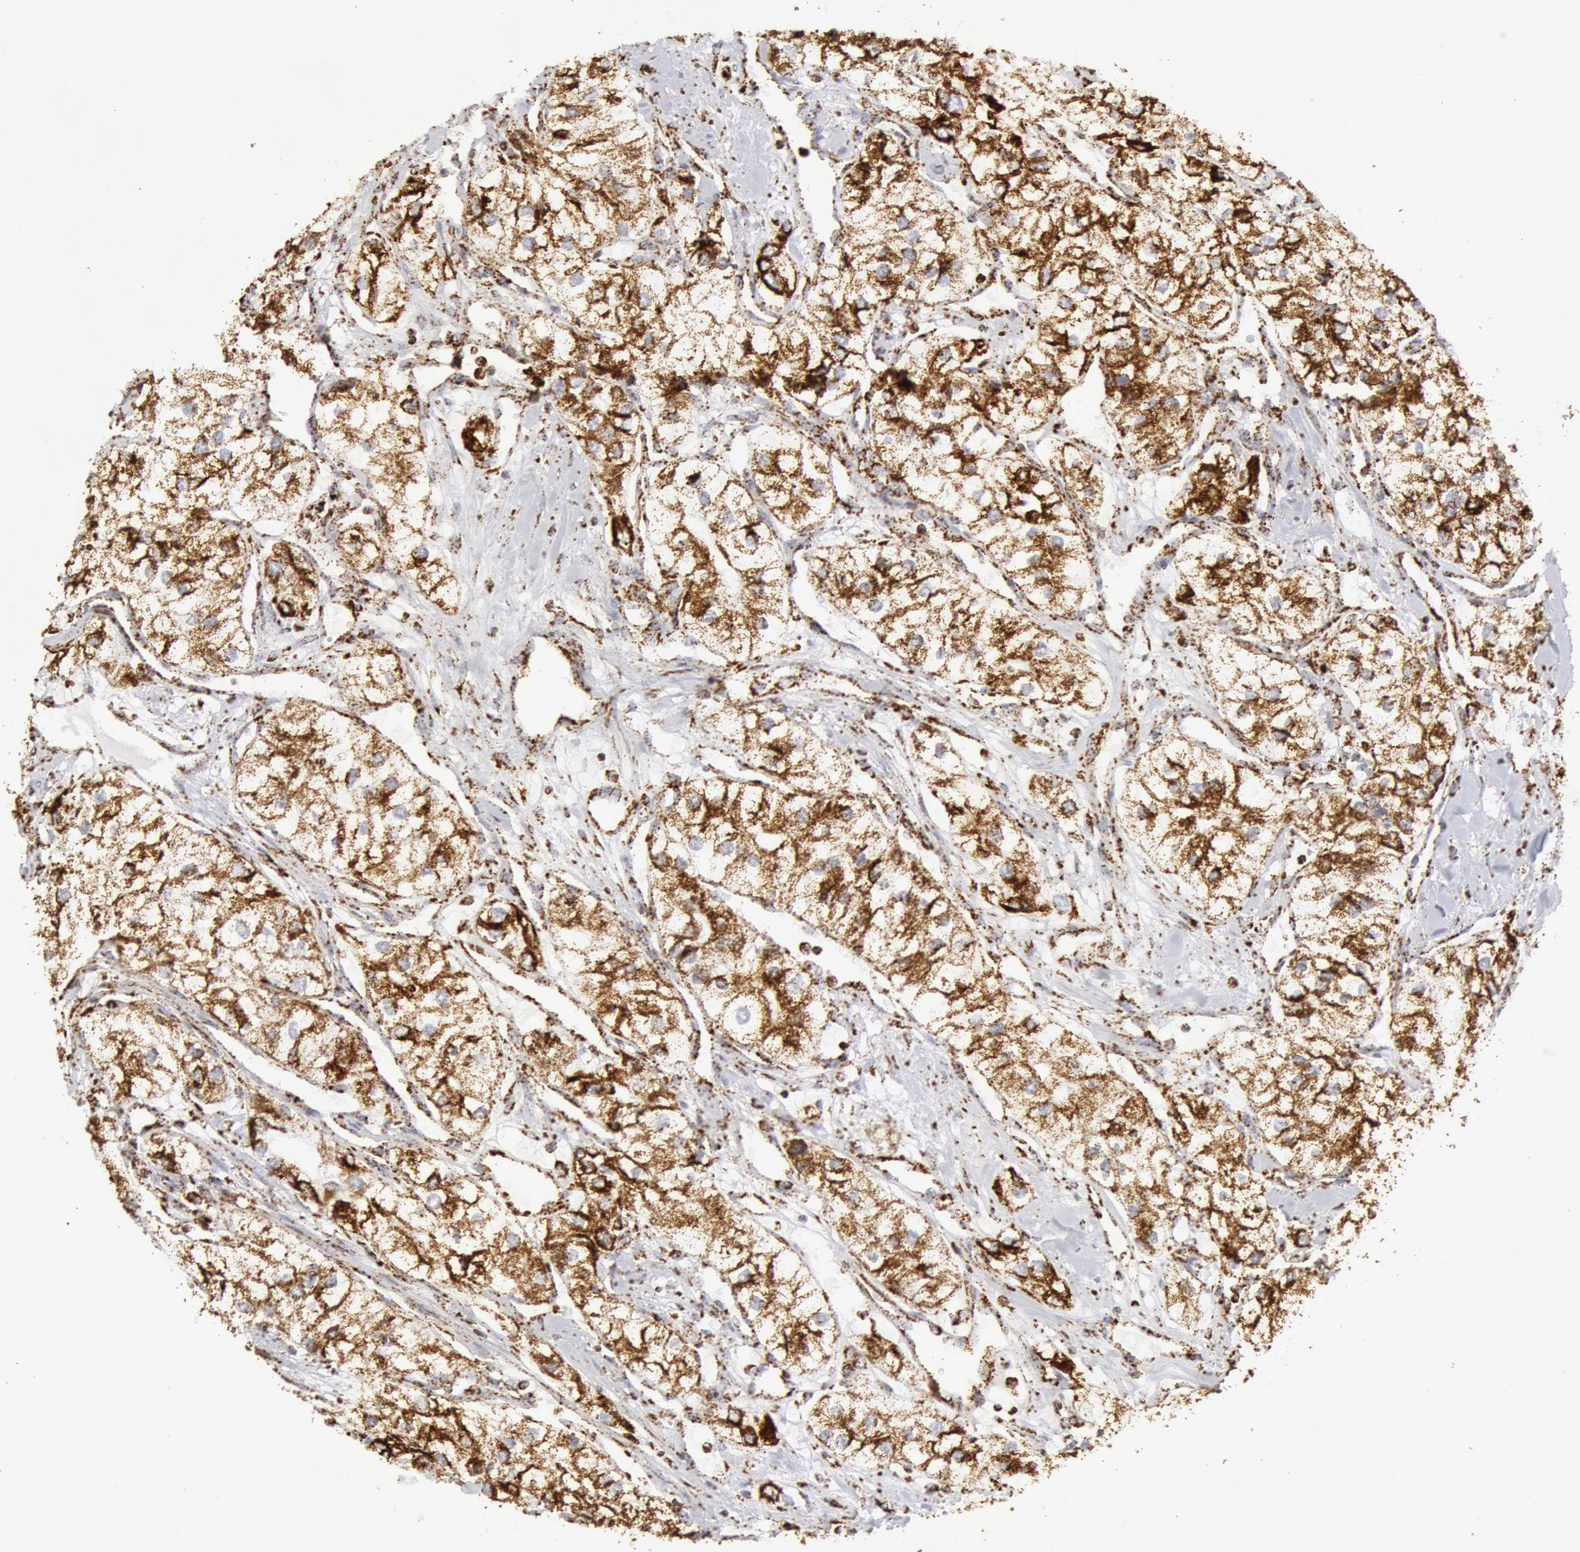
{"staining": {"intensity": "strong", "quantity": ">75%", "location": "cytoplasmic/membranous"}, "tissue": "renal cancer", "cell_type": "Tumor cells", "image_type": "cancer", "snomed": [{"axis": "morphology", "description": "Adenocarcinoma, NOS"}, {"axis": "topography", "description": "Kidney"}], "caption": "This is an image of immunohistochemistry staining of renal cancer (adenocarcinoma), which shows strong positivity in the cytoplasmic/membranous of tumor cells.", "gene": "ATP5F1B", "patient": {"sex": "male", "age": 57}}